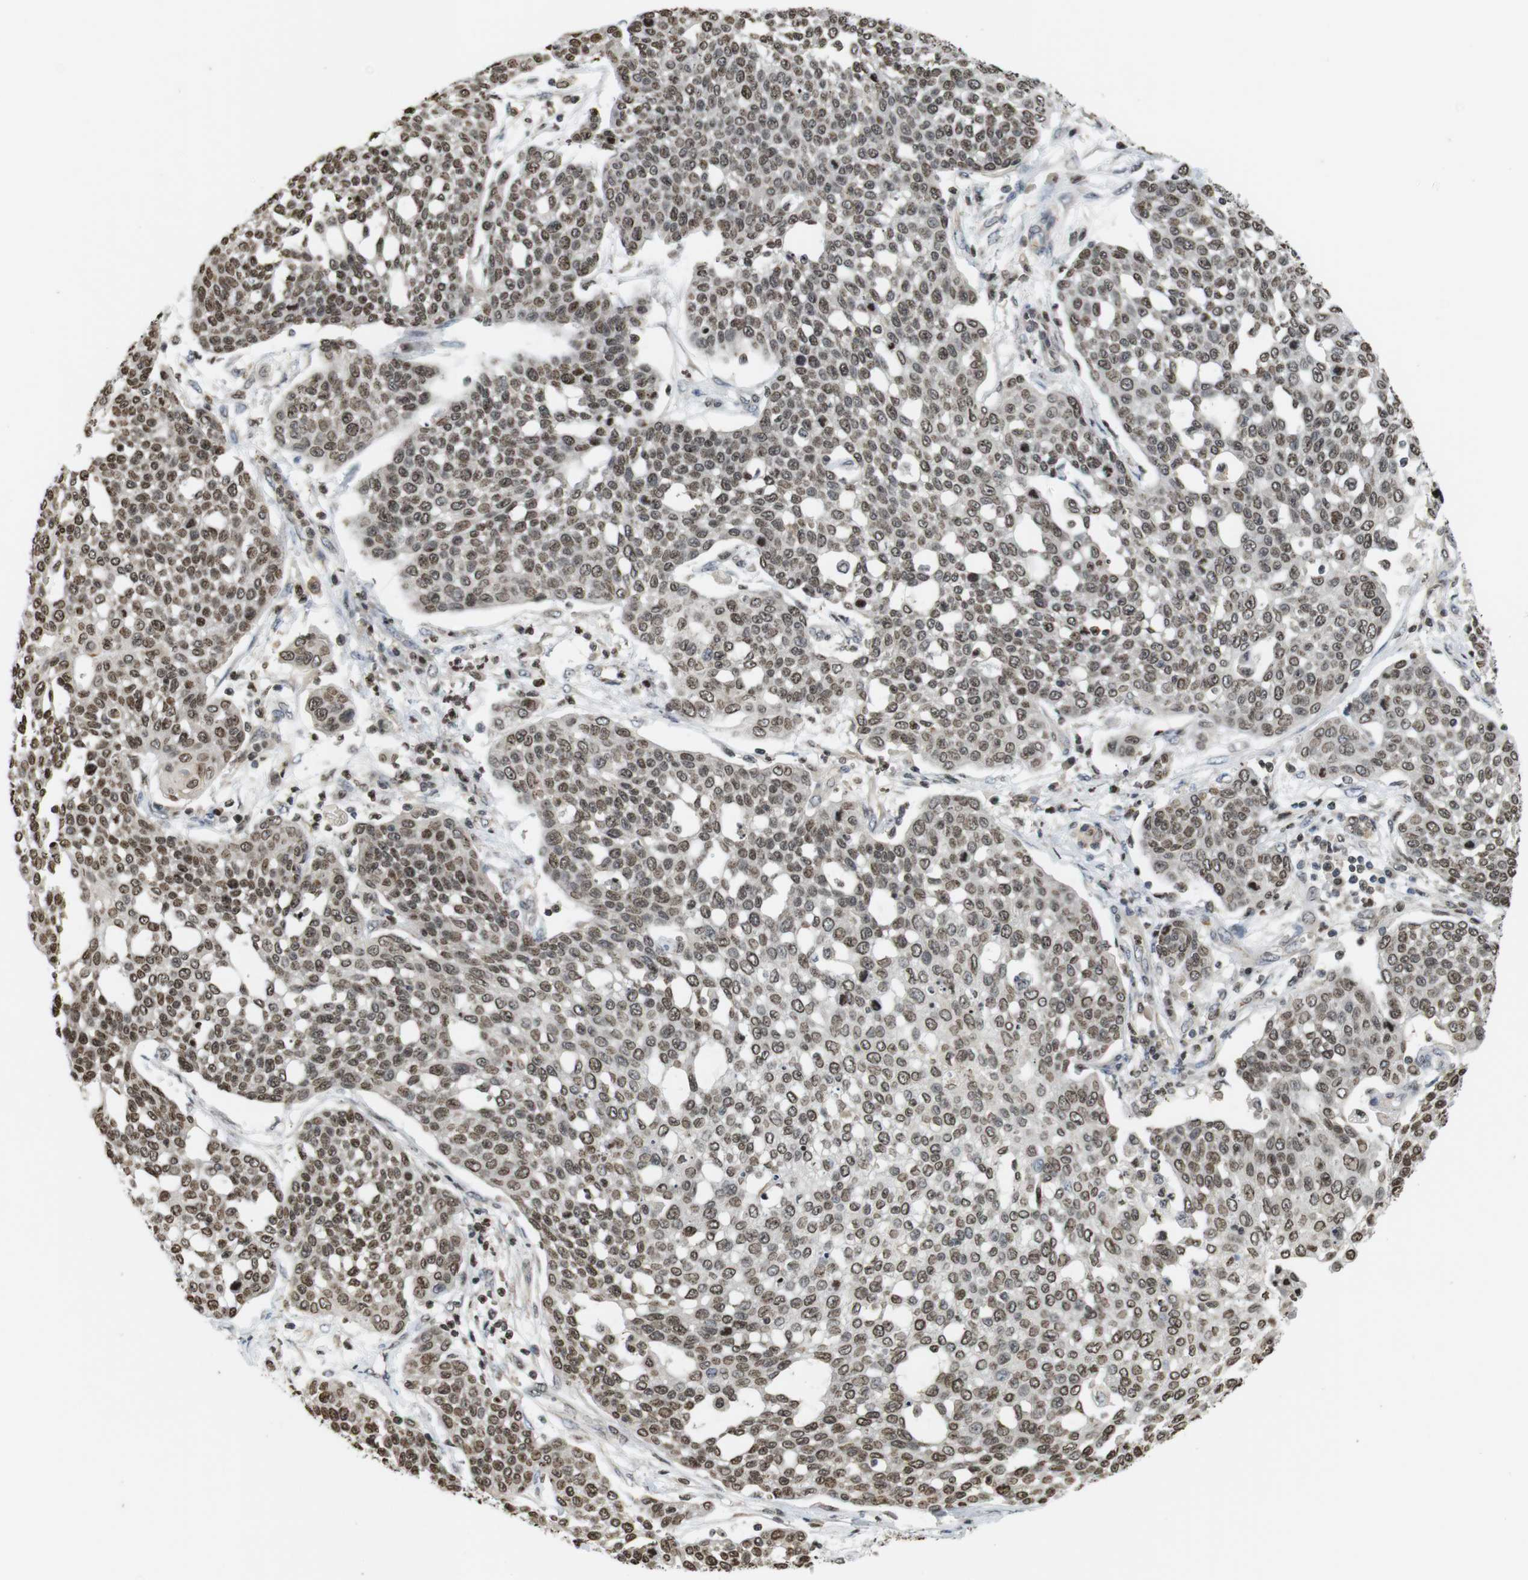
{"staining": {"intensity": "moderate", "quantity": ">75%", "location": "nuclear"}, "tissue": "cervical cancer", "cell_type": "Tumor cells", "image_type": "cancer", "snomed": [{"axis": "morphology", "description": "Squamous cell carcinoma, NOS"}, {"axis": "topography", "description": "Cervix"}], "caption": "A high-resolution micrograph shows immunohistochemistry (IHC) staining of cervical squamous cell carcinoma, which shows moderate nuclear expression in approximately >75% of tumor cells.", "gene": "MBD1", "patient": {"sex": "female", "age": 34}}